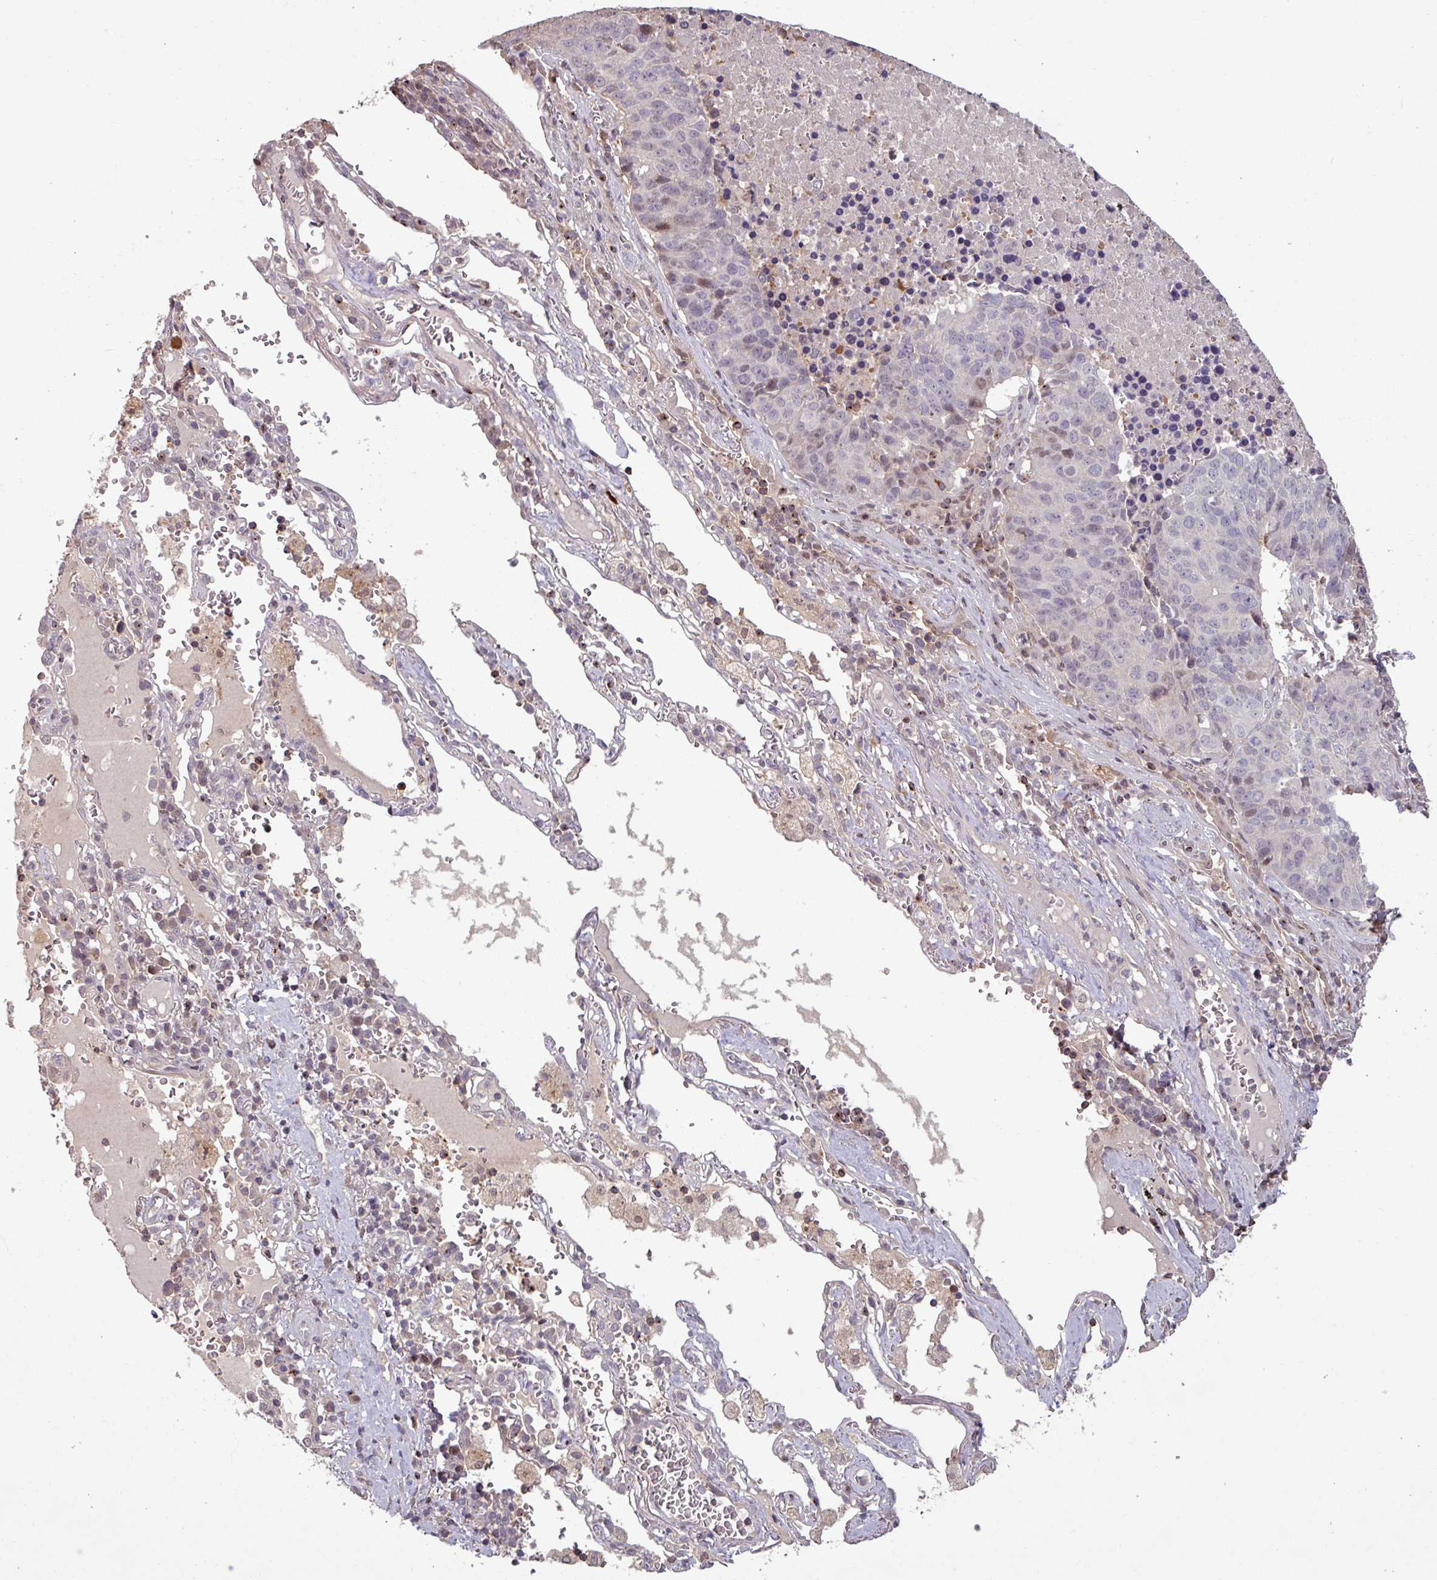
{"staining": {"intensity": "weak", "quantity": "<25%", "location": "nuclear"}, "tissue": "lung cancer", "cell_type": "Tumor cells", "image_type": "cancer", "snomed": [{"axis": "morphology", "description": "Squamous cell carcinoma, NOS"}, {"axis": "topography", "description": "Lung"}], "caption": "A micrograph of human lung cancer (squamous cell carcinoma) is negative for staining in tumor cells.", "gene": "OR6B1", "patient": {"sex": "female", "age": 66}}